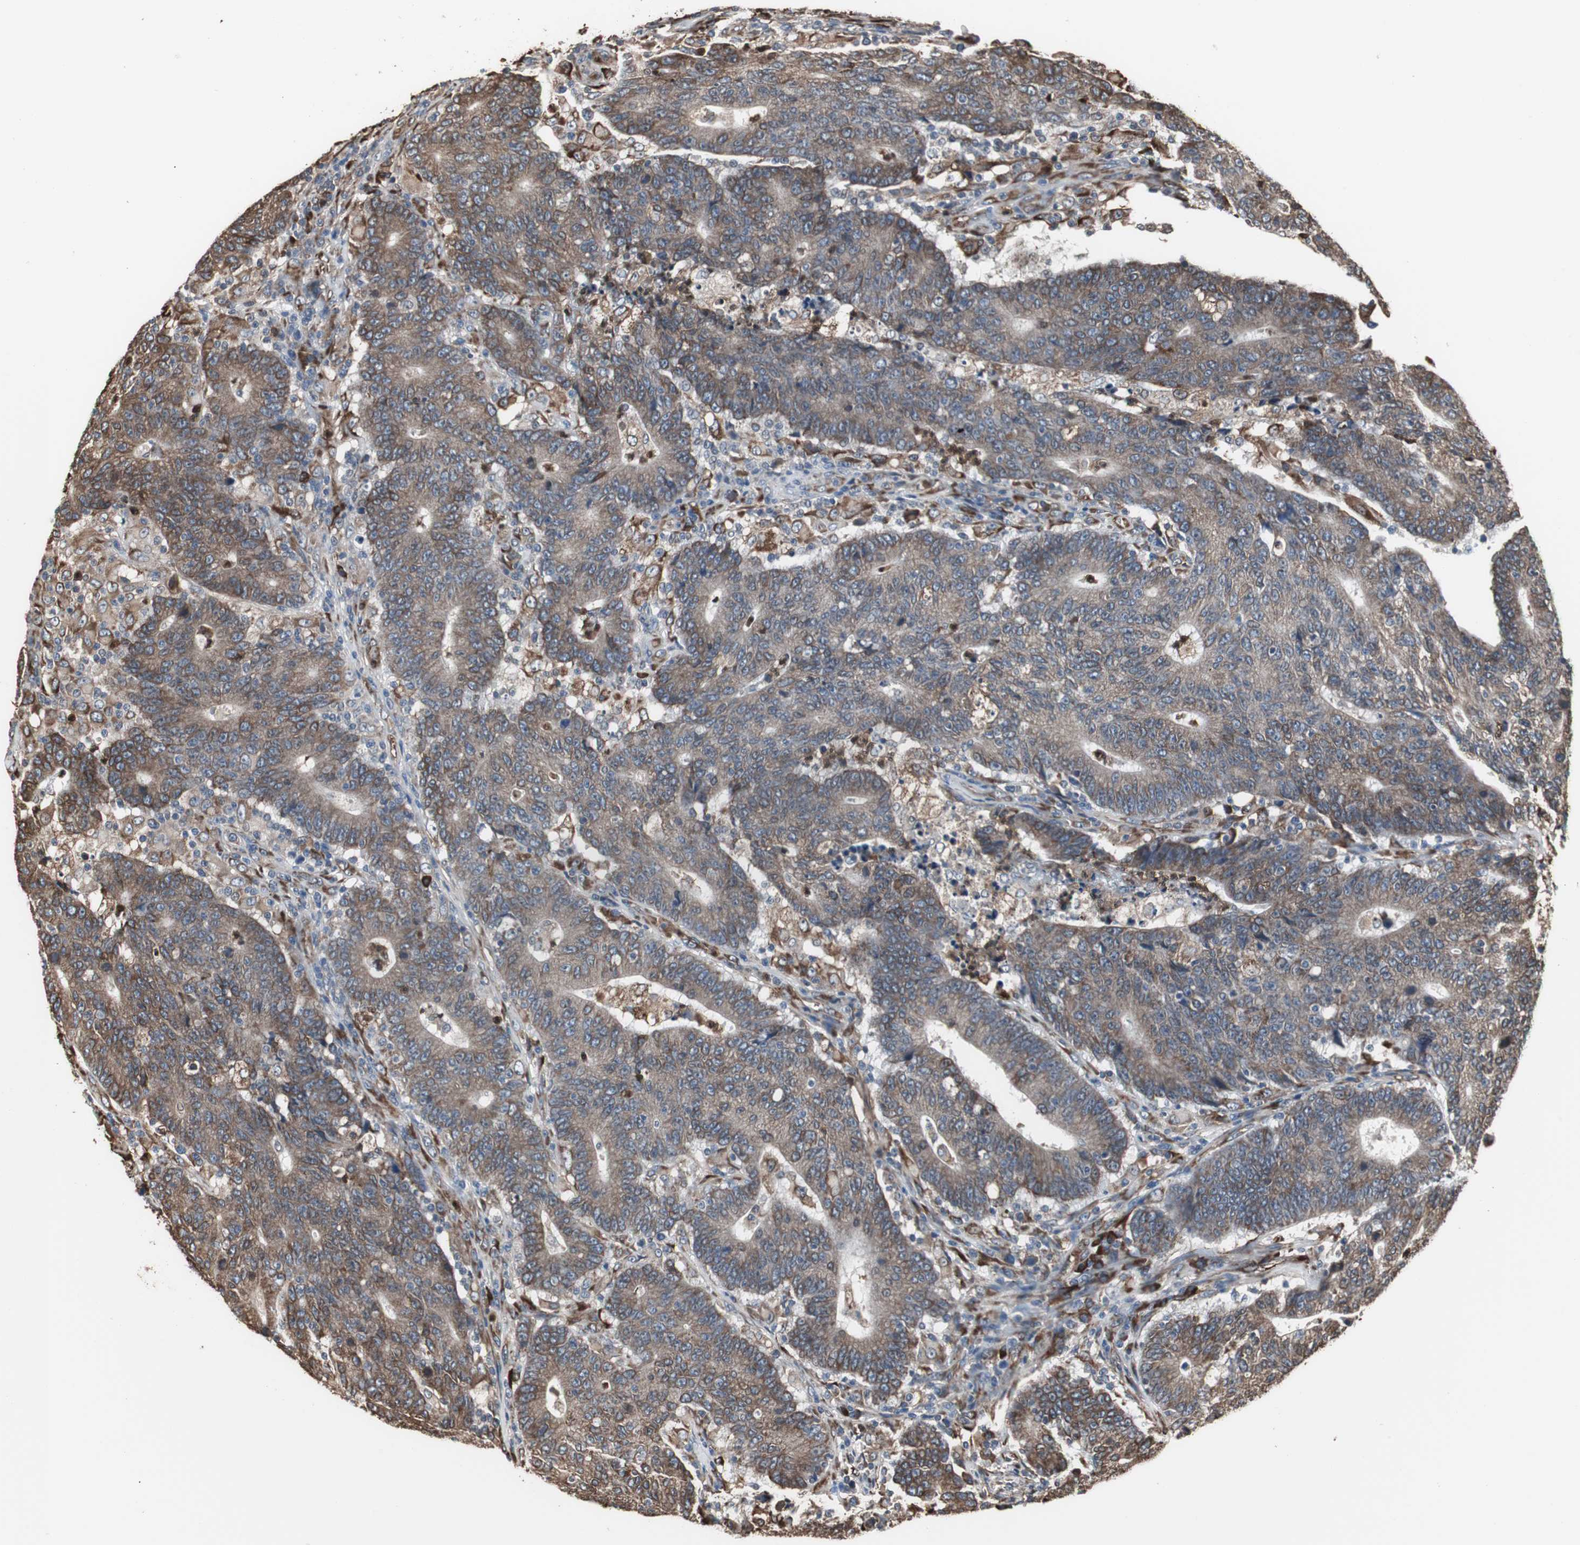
{"staining": {"intensity": "moderate", "quantity": ">75%", "location": "cytoplasmic/membranous"}, "tissue": "colorectal cancer", "cell_type": "Tumor cells", "image_type": "cancer", "snomed": [{"axis": "morphology", "description": "Normal tissue, NOS"}, {"axis": "morphology", "description": "Adenocarcinoma, NOS"}, {"axis": "topography", "description": "Colon"}], "caption": "Human colorectal cancer (adenocarcinoma) stained with a protein marker exhibits moderate staining in tumor cells.", "gene": "CALU", "patient": {"sex": "female", "age": 75}}